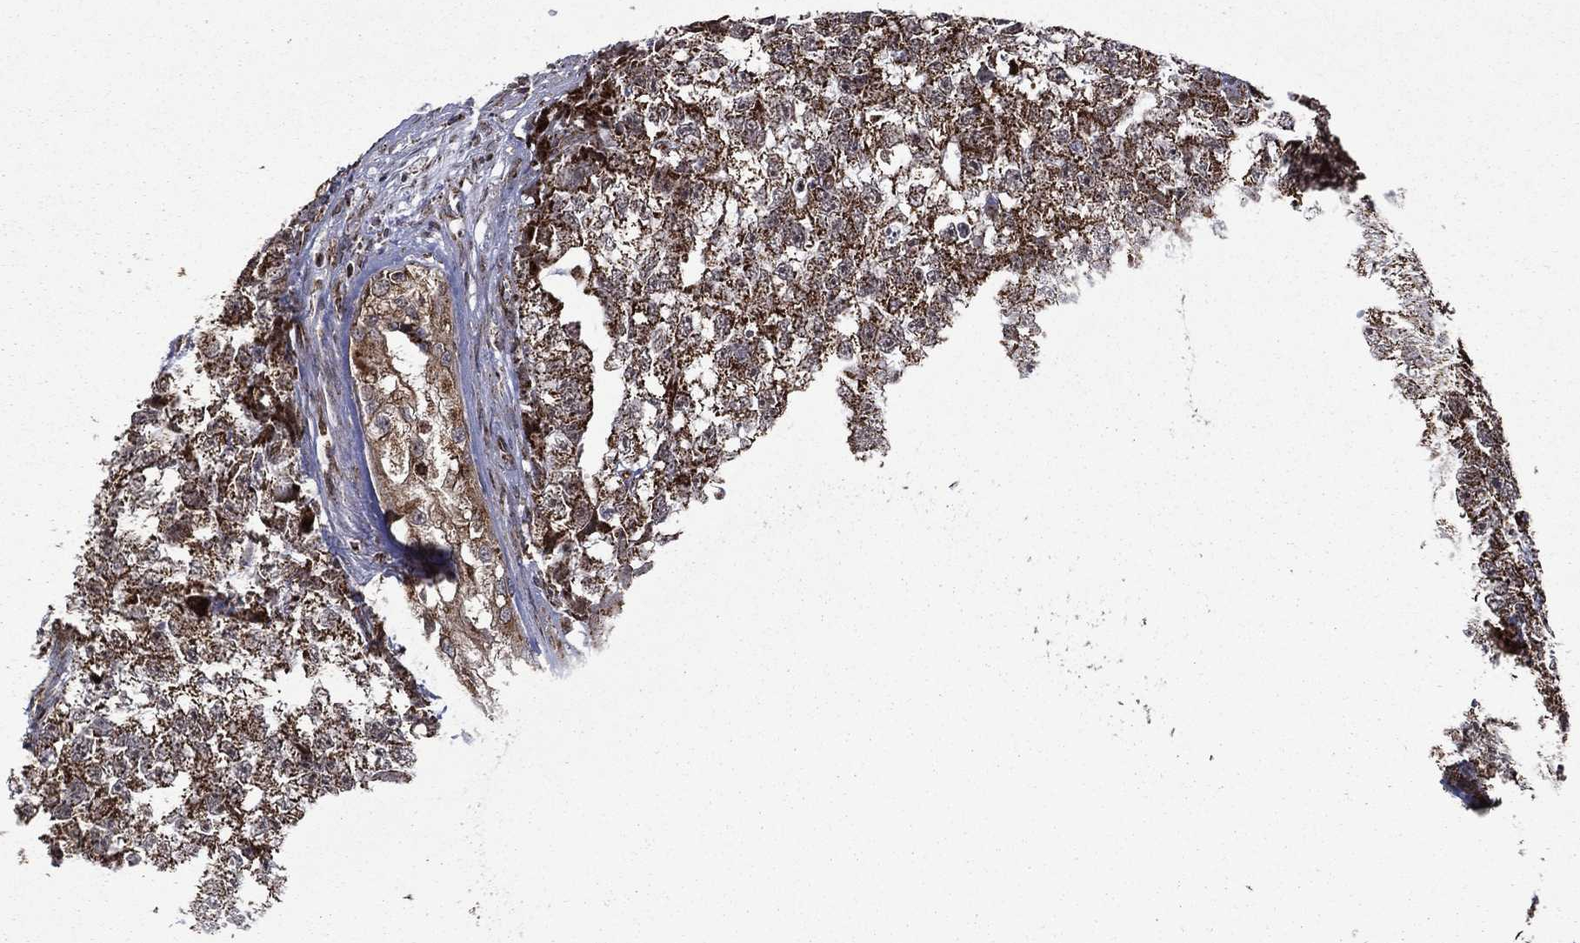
{"staining": {"intensity": "strong", "quantity": "25%-75%", "location": "cytoplasmic/membranous"}, "tissue": "testis cancer", "cell_type": "Tumor cells", "image_type": "cancer", "snomed": [{"axis": "morphology", "description": "Seminoma, NOS"}, {"axis": "morphology", "description": "Carcinoma, Embryonal, NOS"}, {"axis": "topography", "description": "Testis"}], "caption": "Immunohistochemistry (IHC) of testis cancer shows high levels of strong cytoplasmic/membranous staining in approximately 25%-75% of tumor cells. The staining is performed using DAB brown chromogen to label protein expression. The nuclei are counter-stained blue using hematoxylin.", "gene": "GIMAP6", "patient": {"sex": "male", "age": 22}}